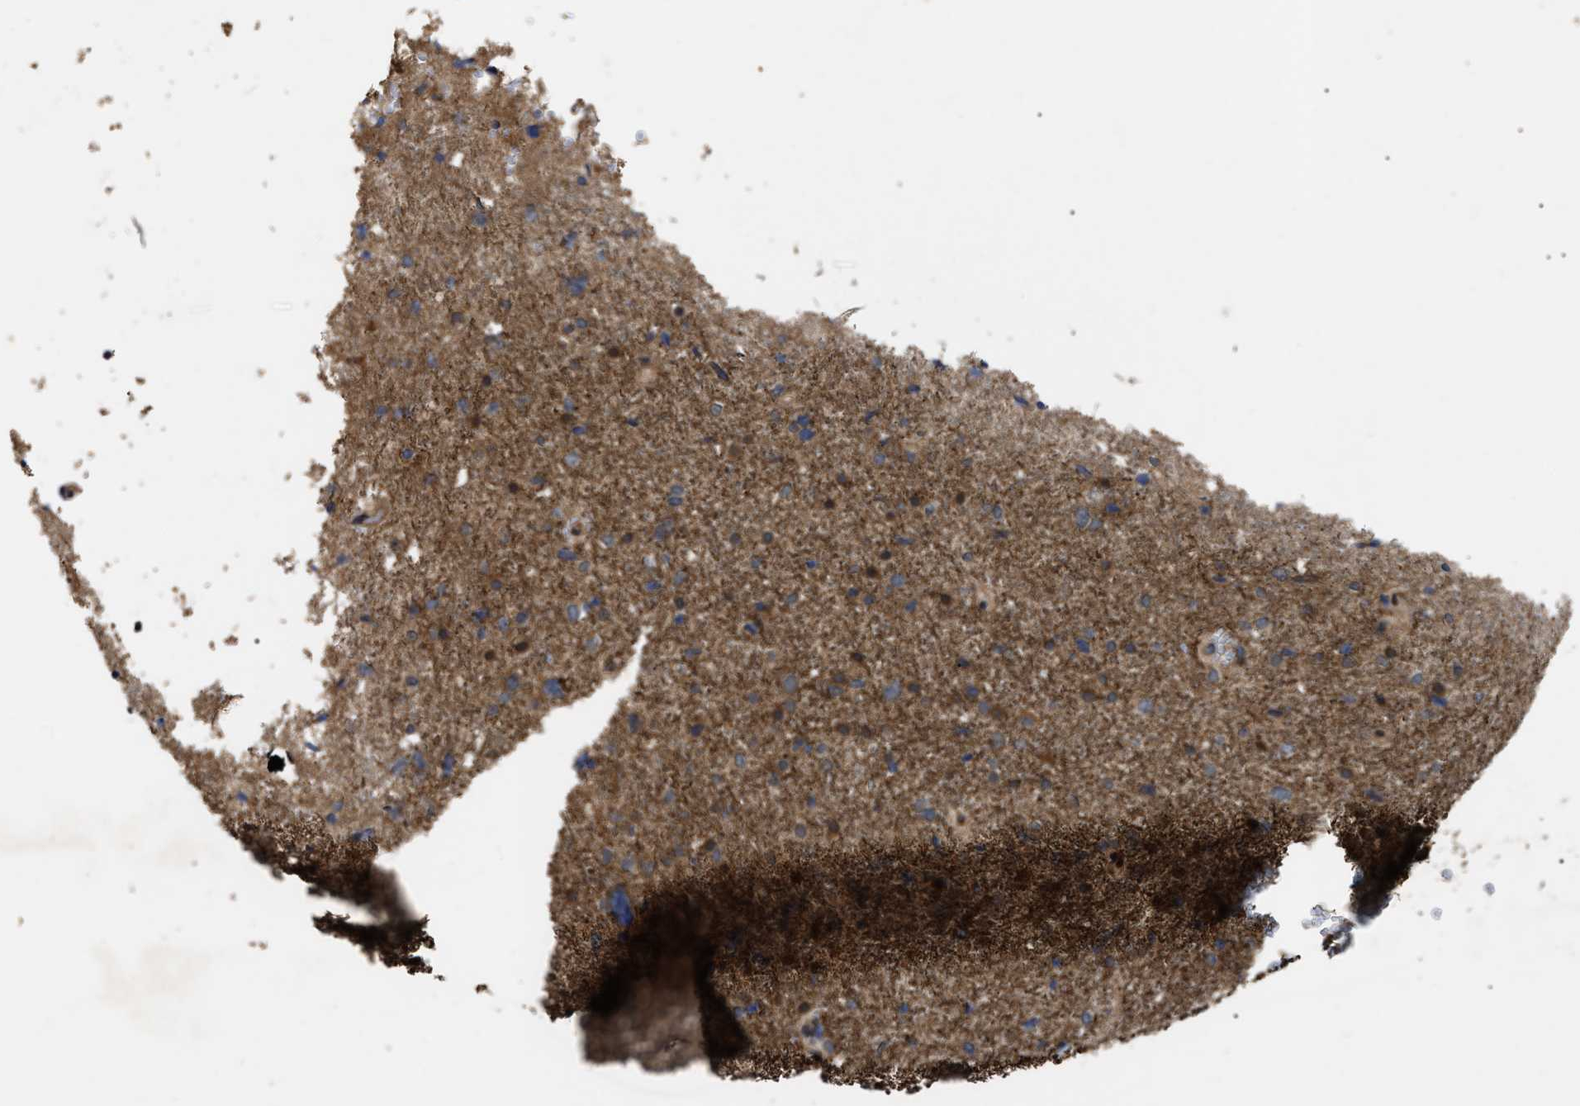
{"staining": {"intensity": "moderate", "quantity": ">75%", "location": "cytoplasmic/membranous"}, "tissue": "glioma", "cell_type": "Tumor cells", "image_type": "cancer", "snomed": [{"axis": "morphology", "description": "Glioma, malignant, Low grade"}, {"axis": "topography", "description": "Brain"}], "caption": "The micrograph exhibits staining of glioma, revealing moderate cytoplasmic/membranous protein positivity (brown color) within tumor cells. The protein is shown in brown color, while the nuclei are stained blue.", "gene": "PPWD1", "patient": {"sex": "female", "age": 37}}